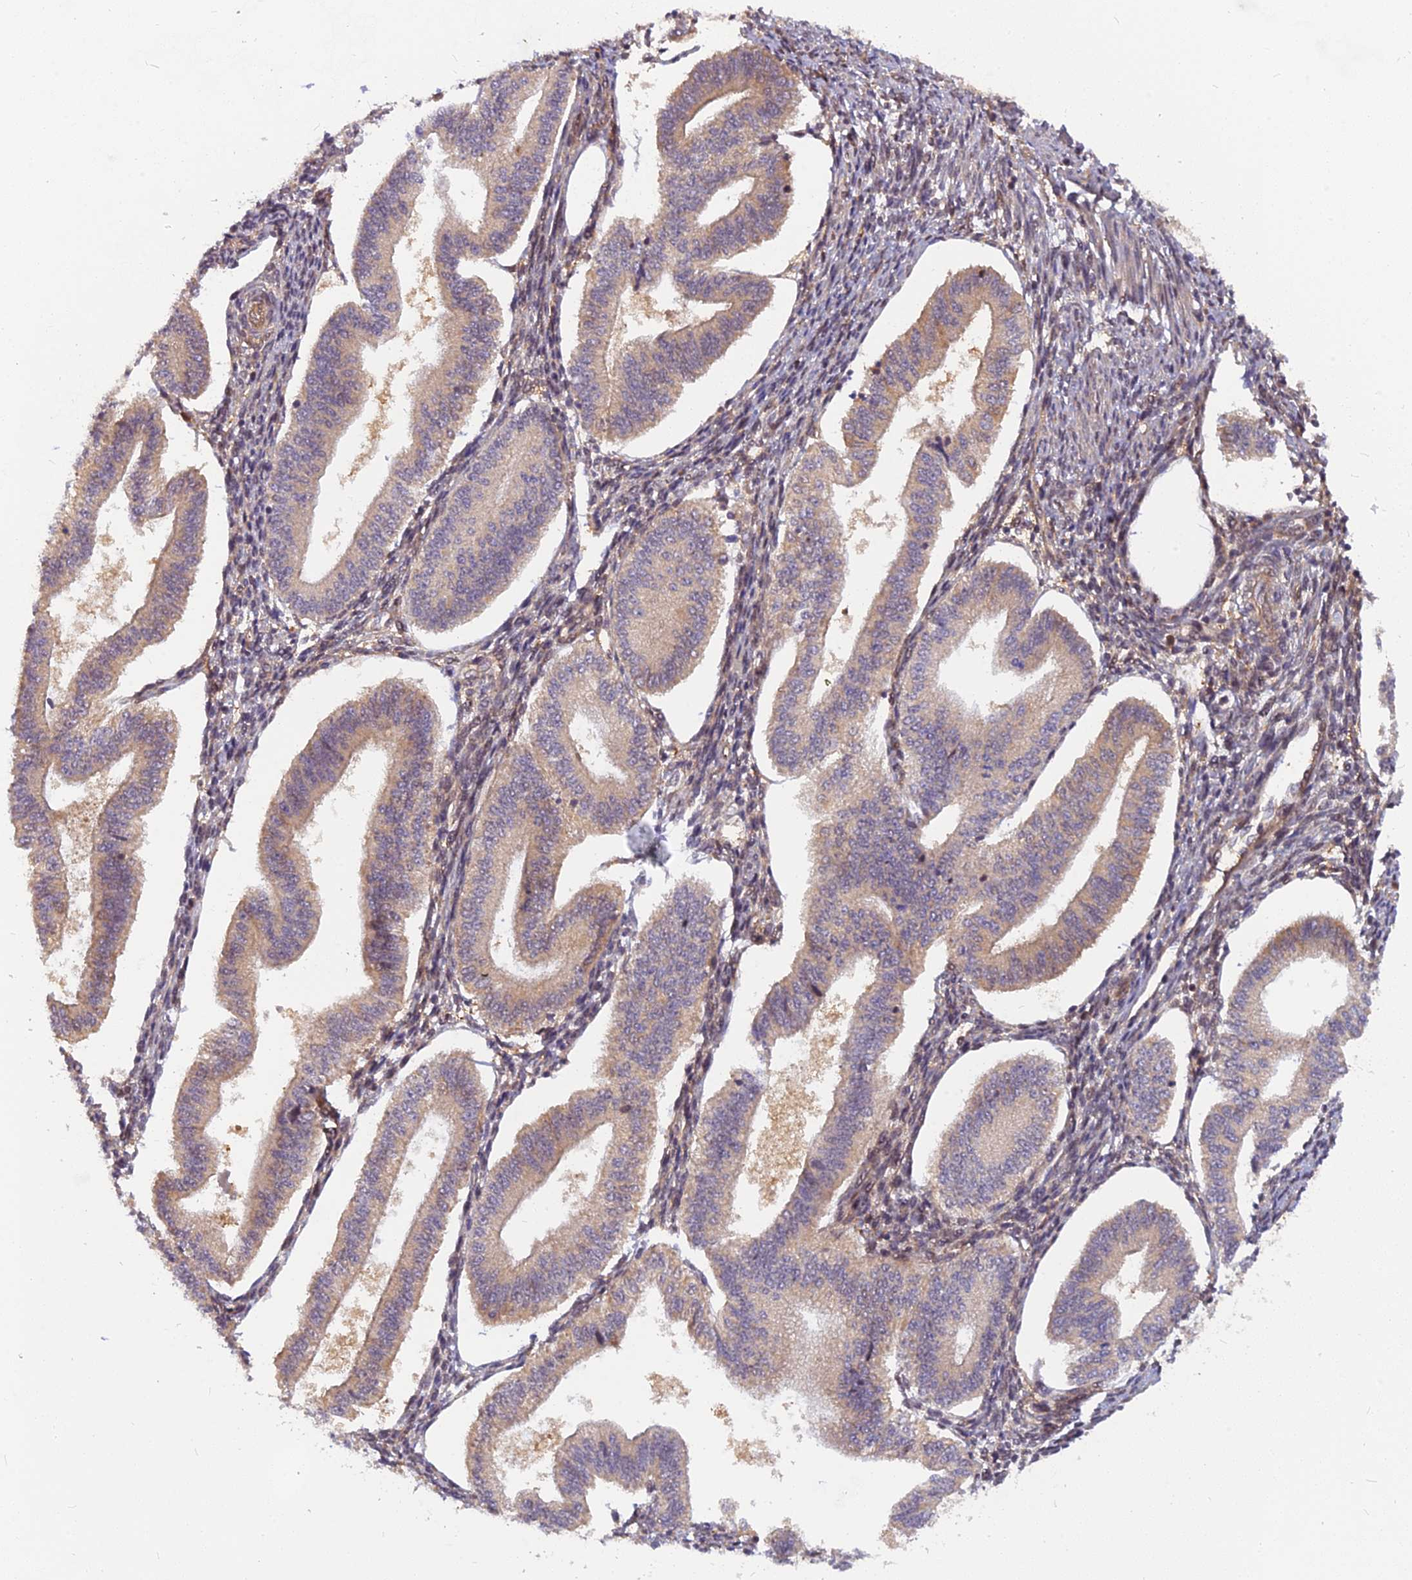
{"staining": {"intensity": "weak", "quantity": "25%-75%", "location": "cytoplasmic/membranous"}, "tissue": "endometrium", "cell_type": "Cells in endometrial stroma", "image_type": "normal", "snomed": [{"axis": "morphology", "description": "Normal tissue, NOS"}, {"axis": "topography", "description": "Endometrium"}], "caption": "Immunohistochemistry (IHC) (DAB (3,3'-diaminobenzidine)) staining of unremarkable endometrium displays weak cytoplasmic/membranous protein staining in approximately 25%-75% of cells in endometrial stroma.", "gene": "ARL2BP", "patient": {"sex": "female", "age": 34}}